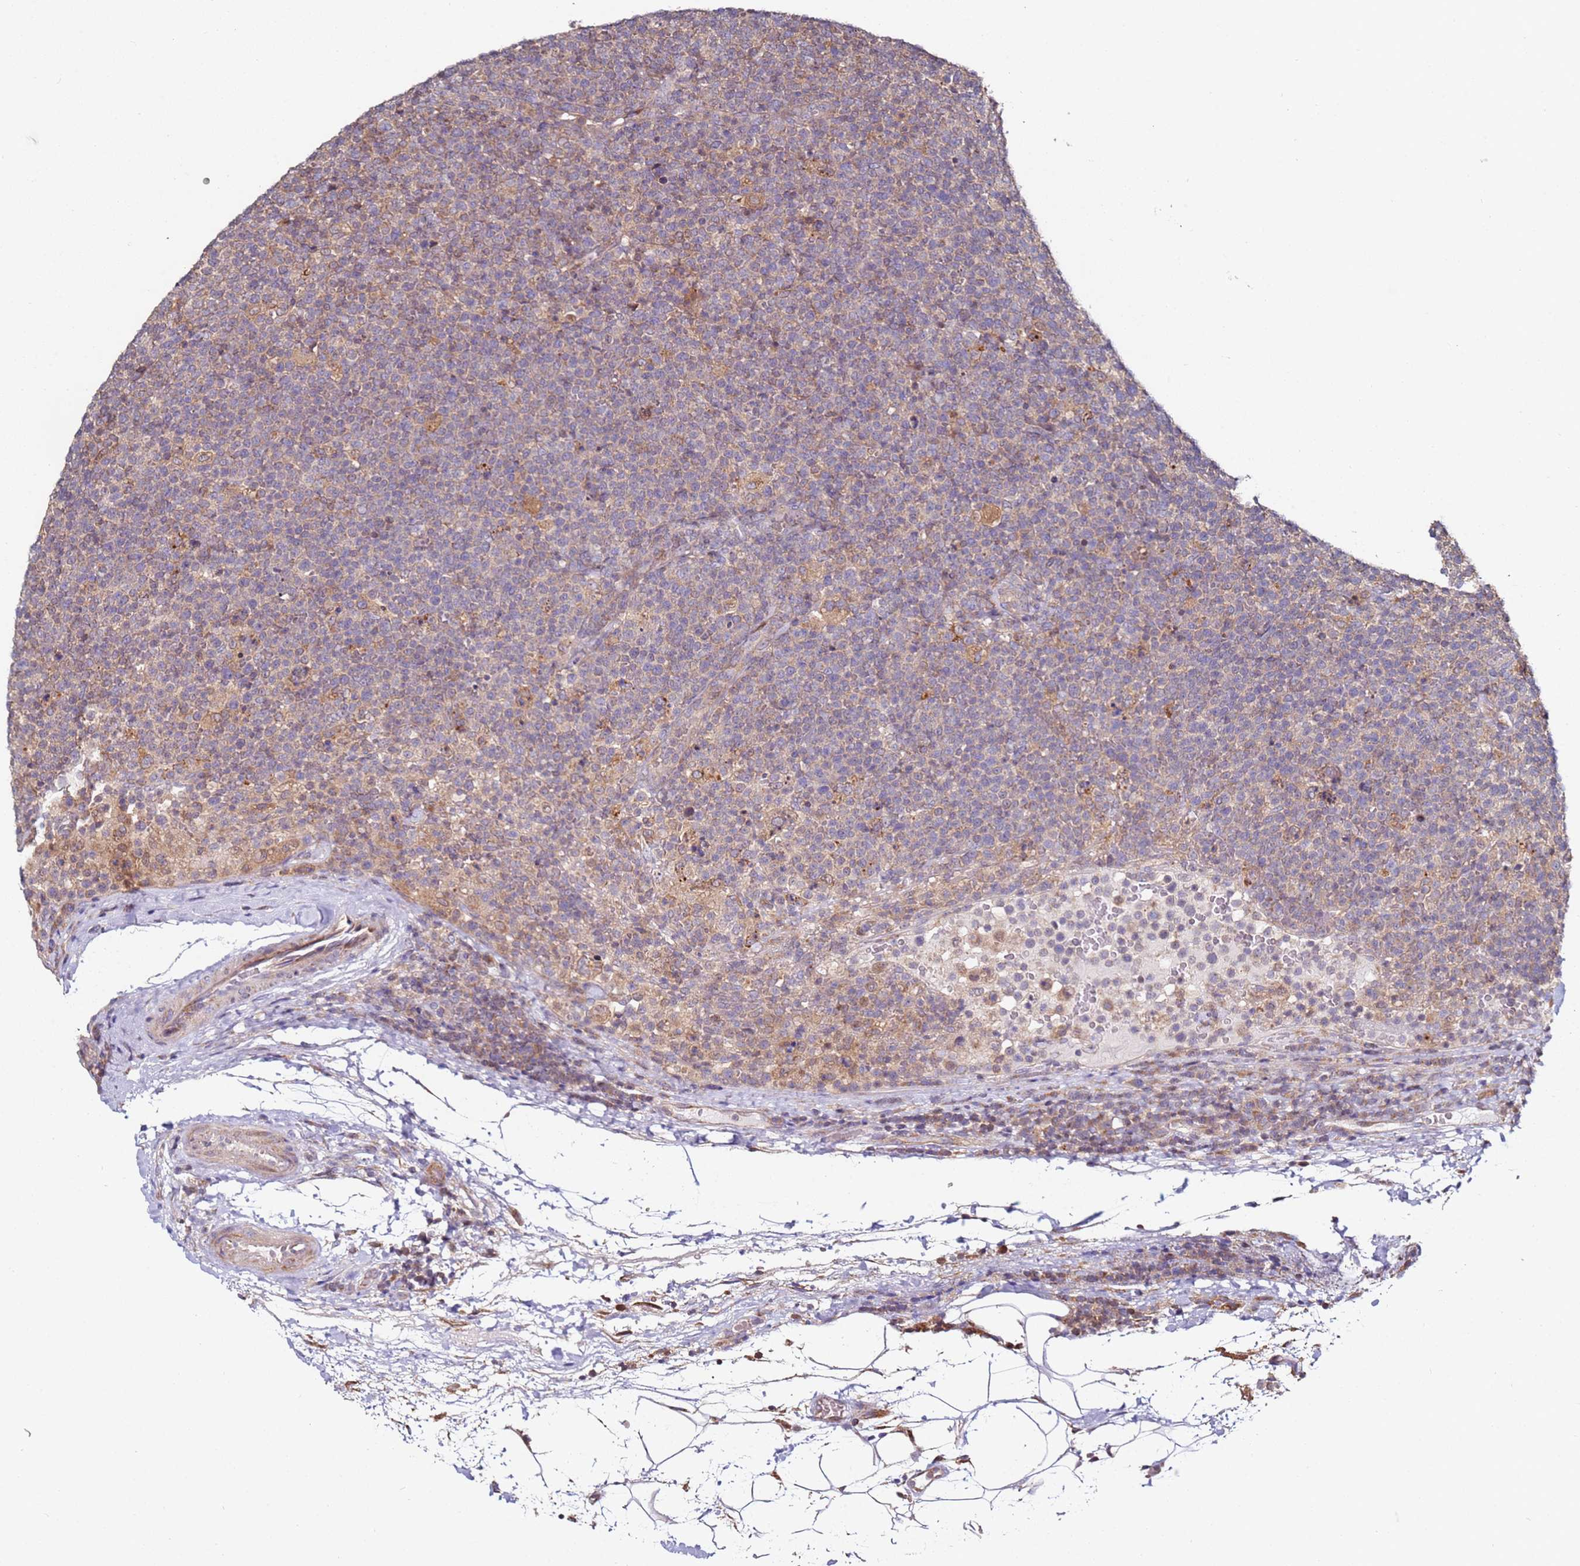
{"staining": {"intensity": "weak", "quantity": "<25%", "location": "cytoplasmic/membranous"}, "tissue": "lymphoma", "cell_type": "Tumor cells", "image_type": "cancer", "snomed": [{"axis": "morphology", "description": "Malignant lymphoma, non-Hodgkin's type, High grade"}, {"axis": "topography", "description": "Lymph node"}], "caption": "Tumor cells are negative for brown protein staining in lymphoma. Brightfield microscopy of IHC stained with DAB (3,3'-diaminobenzidine) (brown) and hematoxylin (blue), captured at high magnification.", "gene": "CNOT9", "patient": {"sex": "male", "age": 61}}